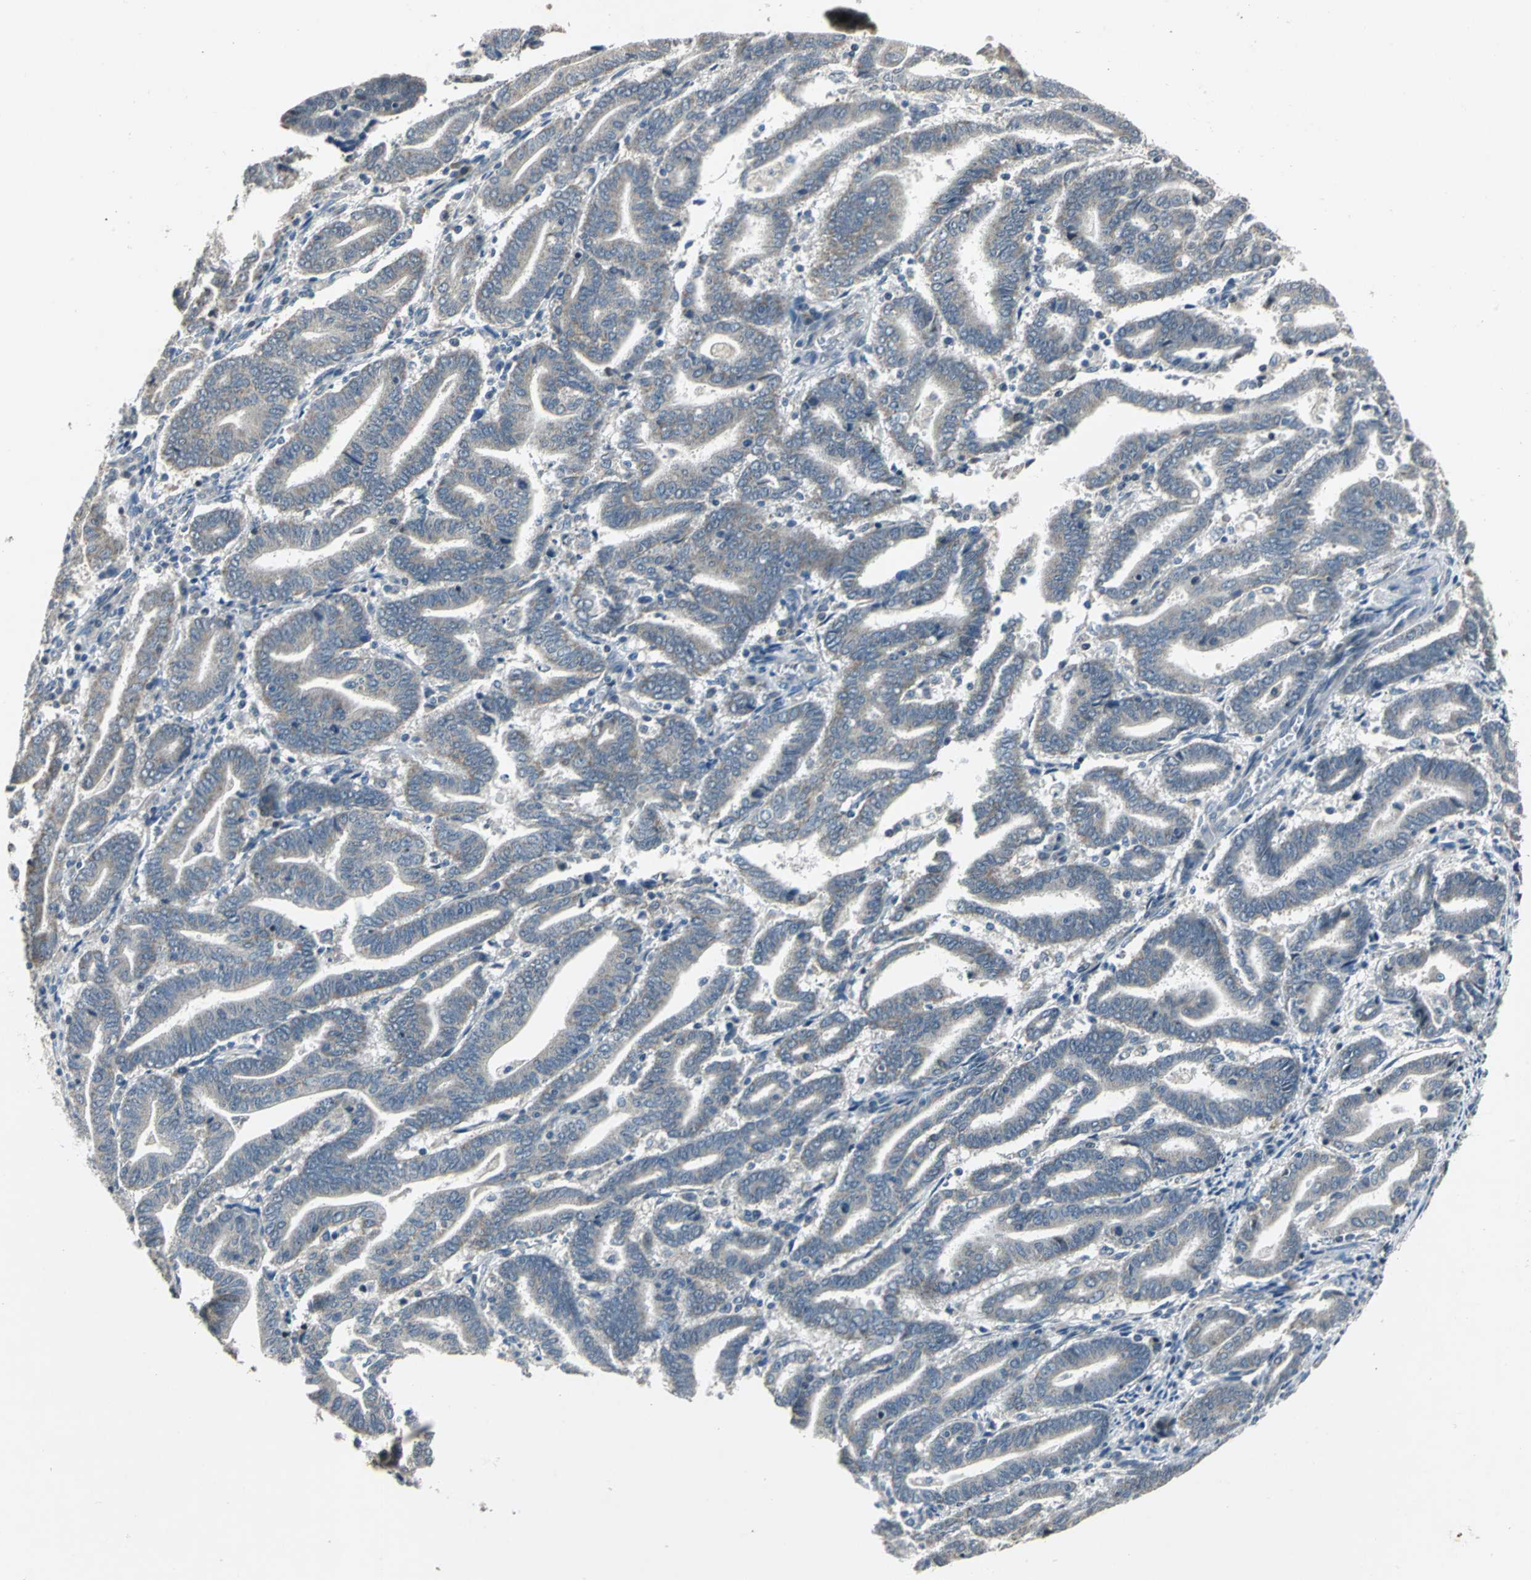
{"staining": {"intensity": "weak", "quantity": ">75%", "location": "cytoplasmic/membranous"}, "tissue": "endometrial cancer", "cell_type": "Tumor cells", "image_type": "cancer", "snomed": [{"axis": "morphology", "description": "Adenocarcinoma, NOS"}, {"axis": "topography", "description": "Uterus"}], "caption": "High-magnification brightfield microscopy of endometrial cancer (adenocarcinoma) stained with DAB (brown) and counterstained with hematoxylin (blue). tumor cells exhibit weak cytoplasmic/membranous staining is appreciated in about>75% of cells.", "gene": "JADE3", "patient": {"sex": "female", "age": 83}}